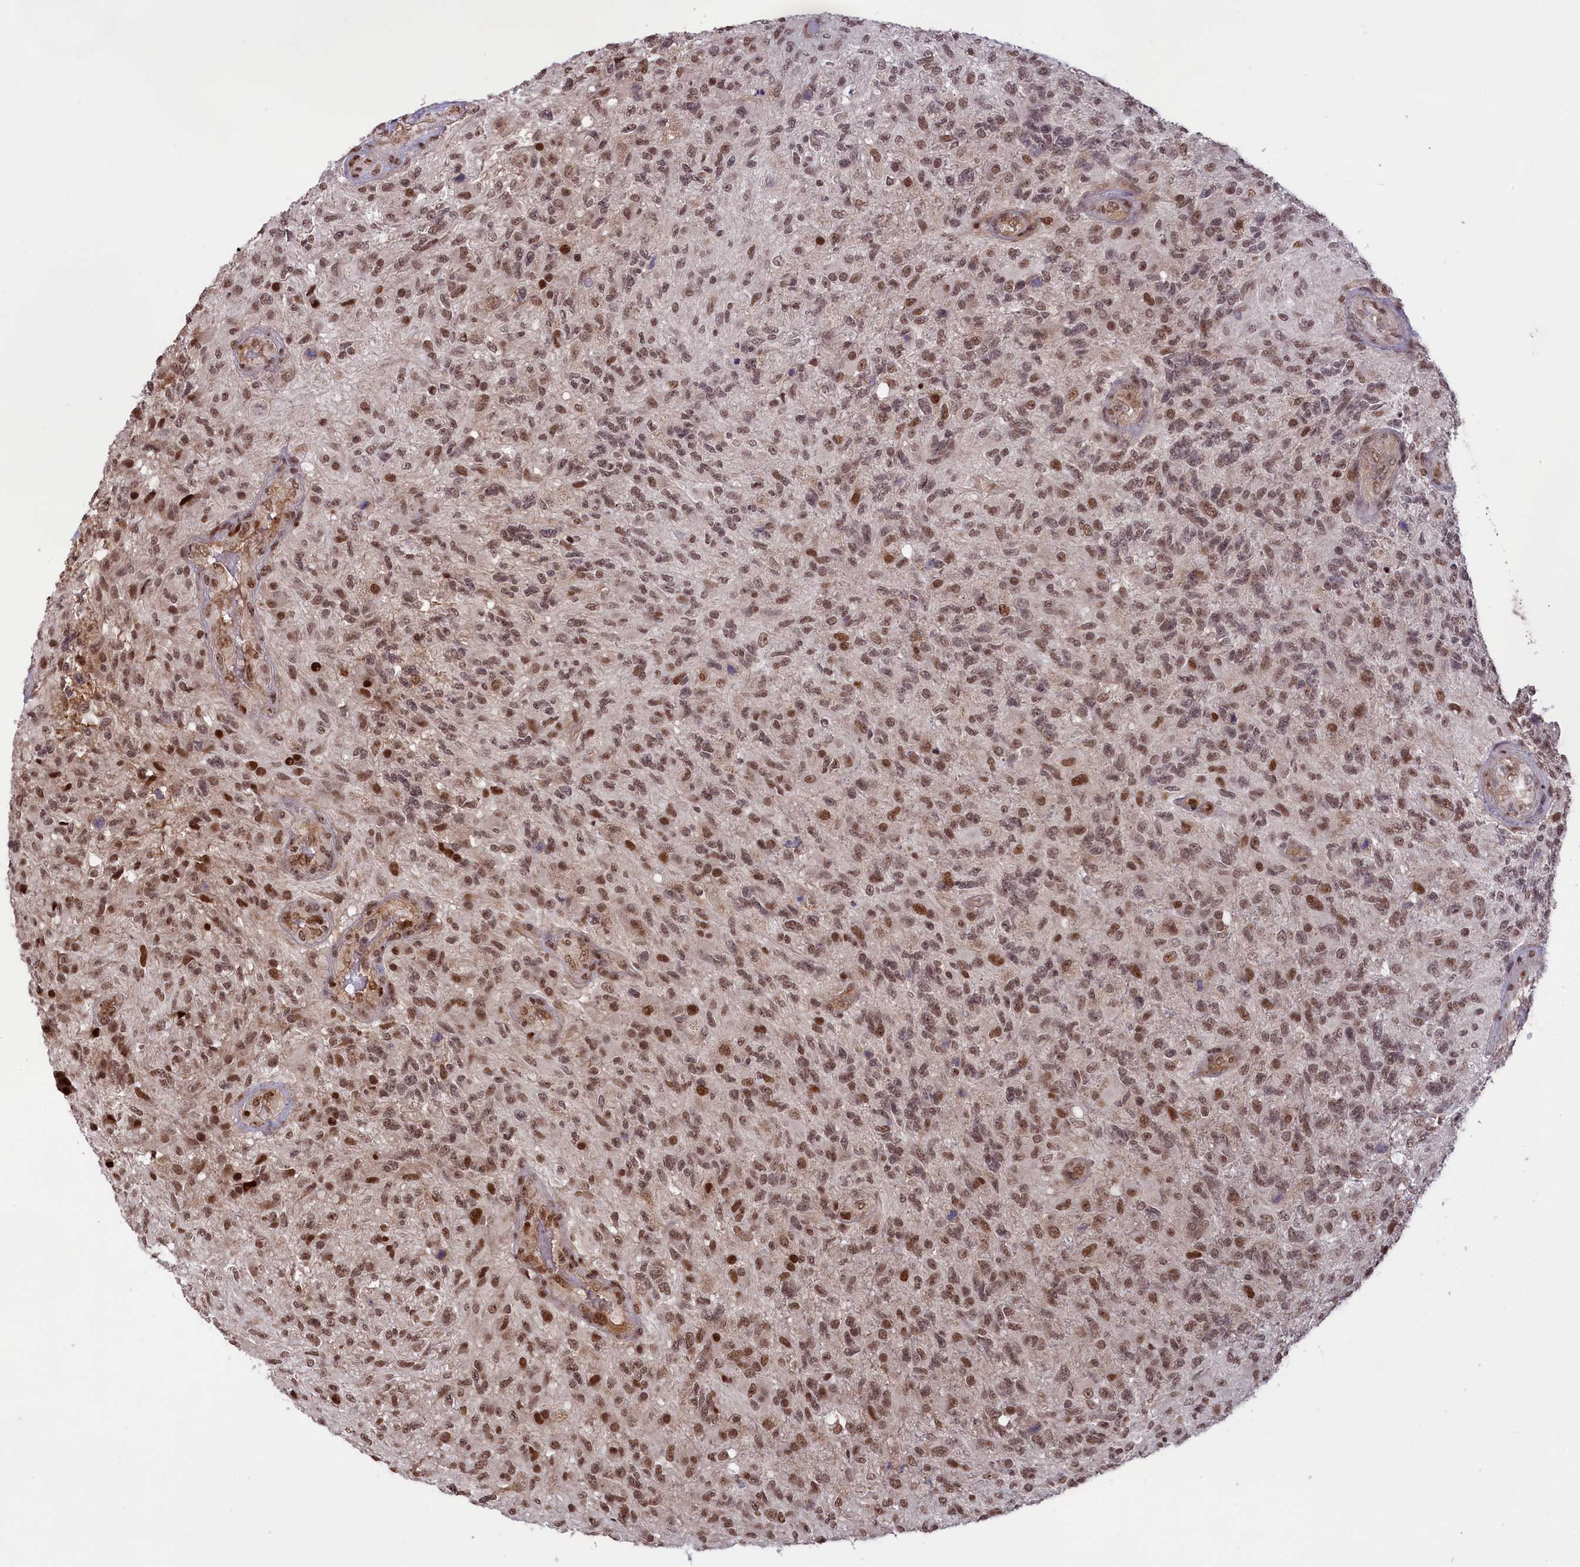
{"staining": {"intensity": "moderate", "quantity": ">75%", "location": "nuclear"}, "tissue": "glioma", "cell_type": "Tumor cells", "image_type": "cancer", "snomed": [{"axis": "morphology", "description": "Glioma, malignant, High grade"}, {"axis": "topography", "description": "Brain"}], "caption": "IHC of human malignant high-grade glioma reveals medium levels of moderate nuclear positivity in about >75% of tumor cells.", "gene": "RELB", "patient": {"sex": "male", "age": 56}}